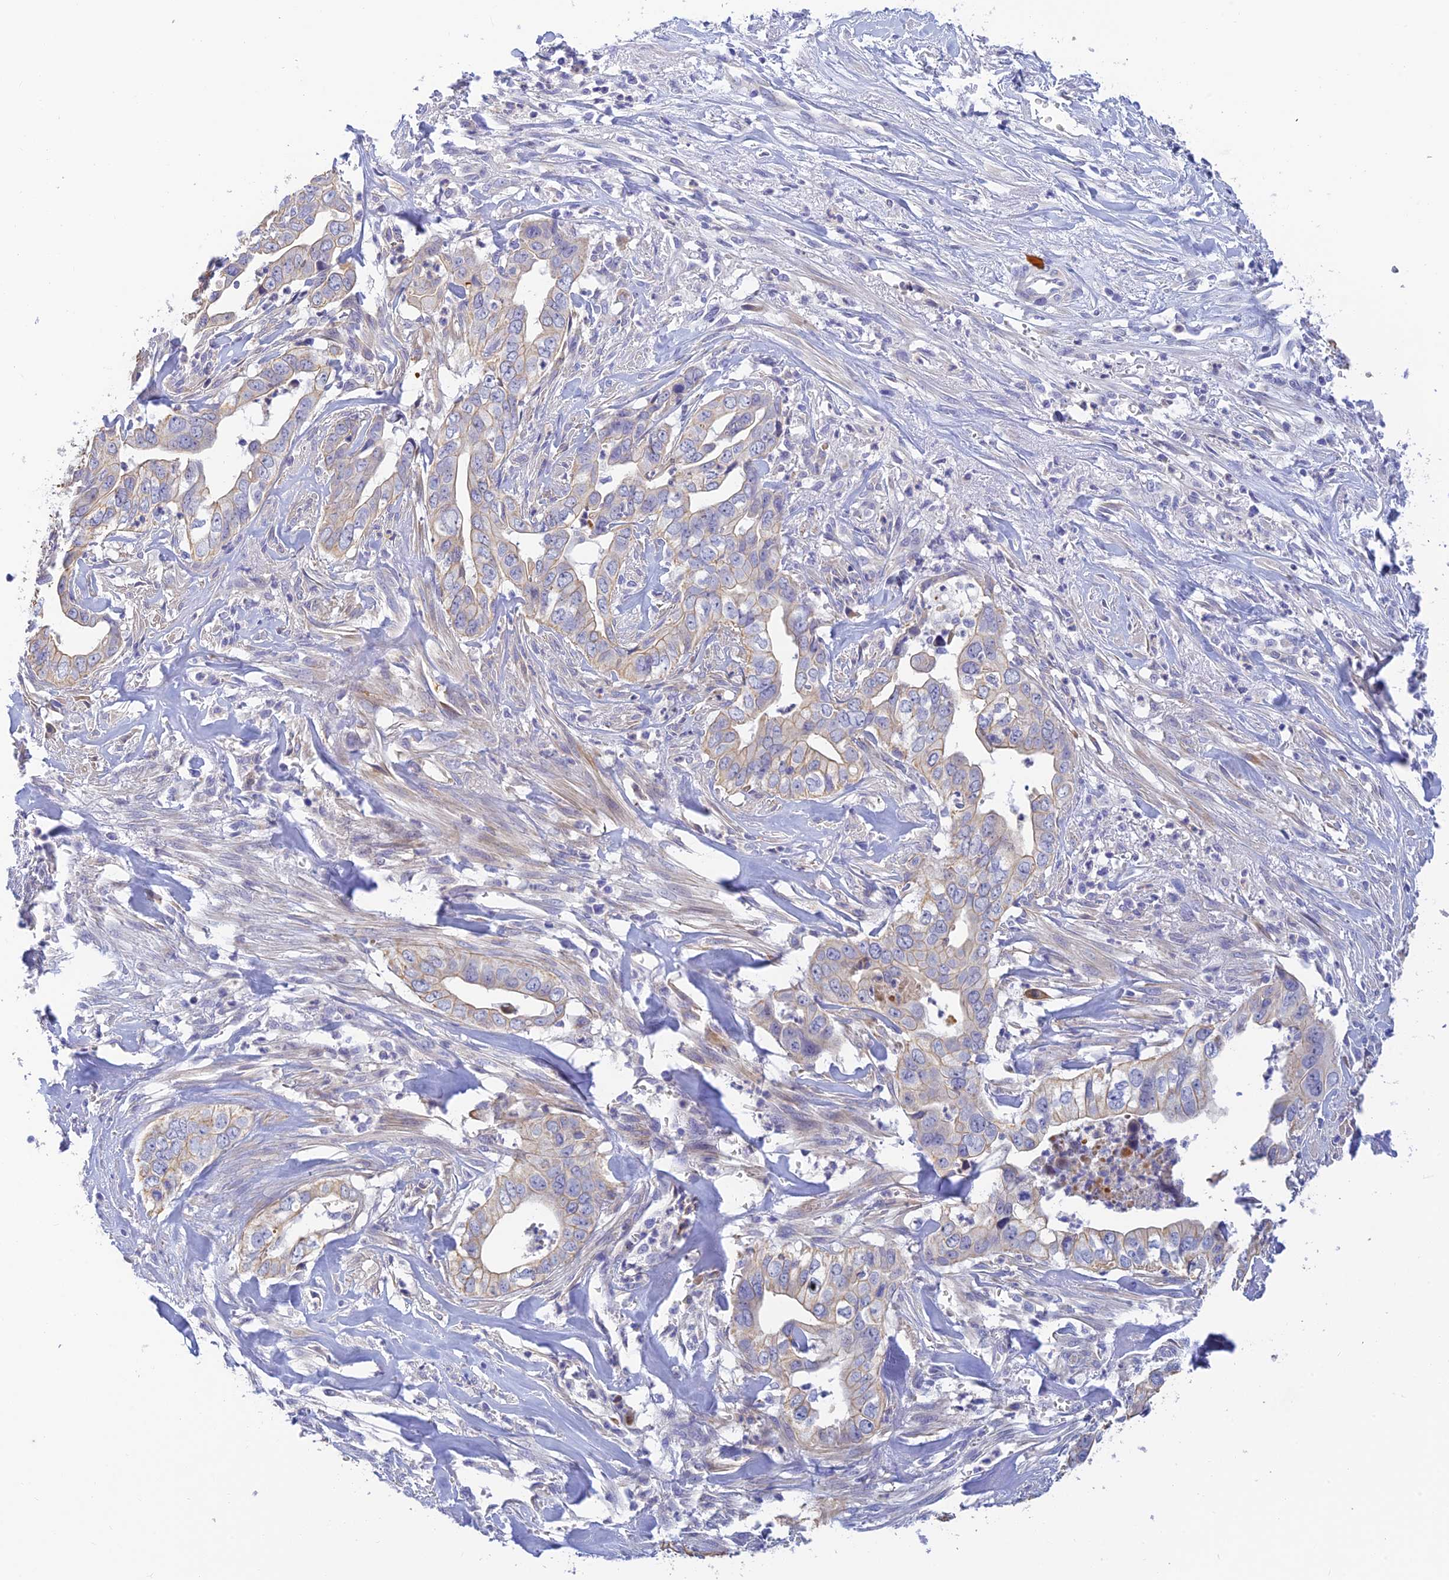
{"staining": {"intensity": "weak", "quantity": "<25%", "location": "cytoplasmic/membranous"}, "tissue": "liver cancer", "cell_type": "Tumor cells", "image_type": "cancer", "snomed": [{"axis": "morphology", "description": "Cholangiocarcinoma"}, {"axis": "topography", "description": "Liver"}], "caption": "DAB (3,3'-diaminobenzidine) immunohistochemical staining of liver cancer (cholangiocarcinoma) displays no significant positivity in tumor cells.", "gene": "INTS13", "patient": {"sex": "female", "age": 79}}